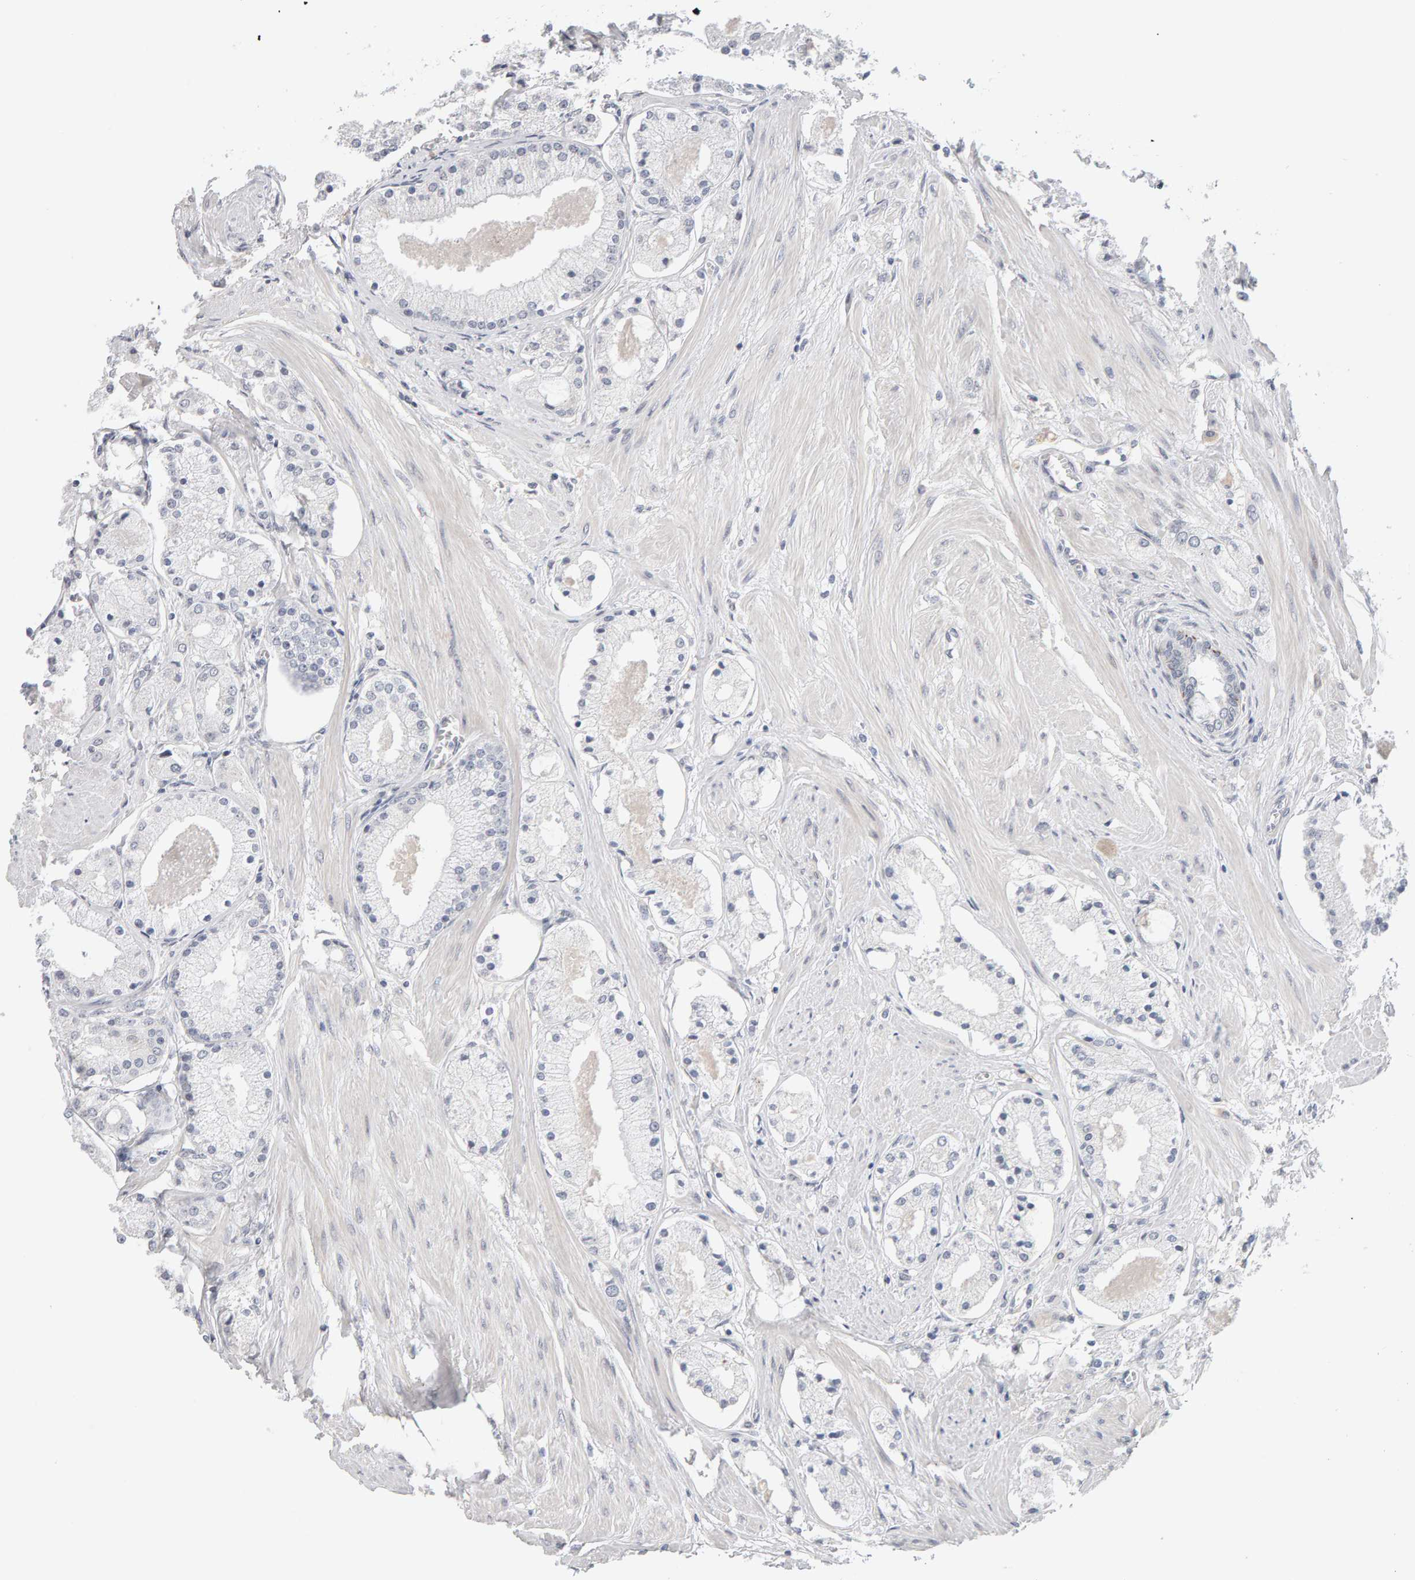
{"staining": {"intensity": "negative", "quantity": "none", "location": "none"}, "tissue": "prostate cancer", "cell_type": "Tumor cells", "image_type": "cancer", "snomed": [{"axis": "morphology", "description": "Adenocarcinoma, High grade"}, {"axis": "topography", "description": "Prostate"}], "caption": "Micrograph shows no protein positivity in tumor cells of high-grade adenocarcinoma (prostate) tissue.", "gene": "HNF4A", "patient": {"sex": "male", "age": 66}}